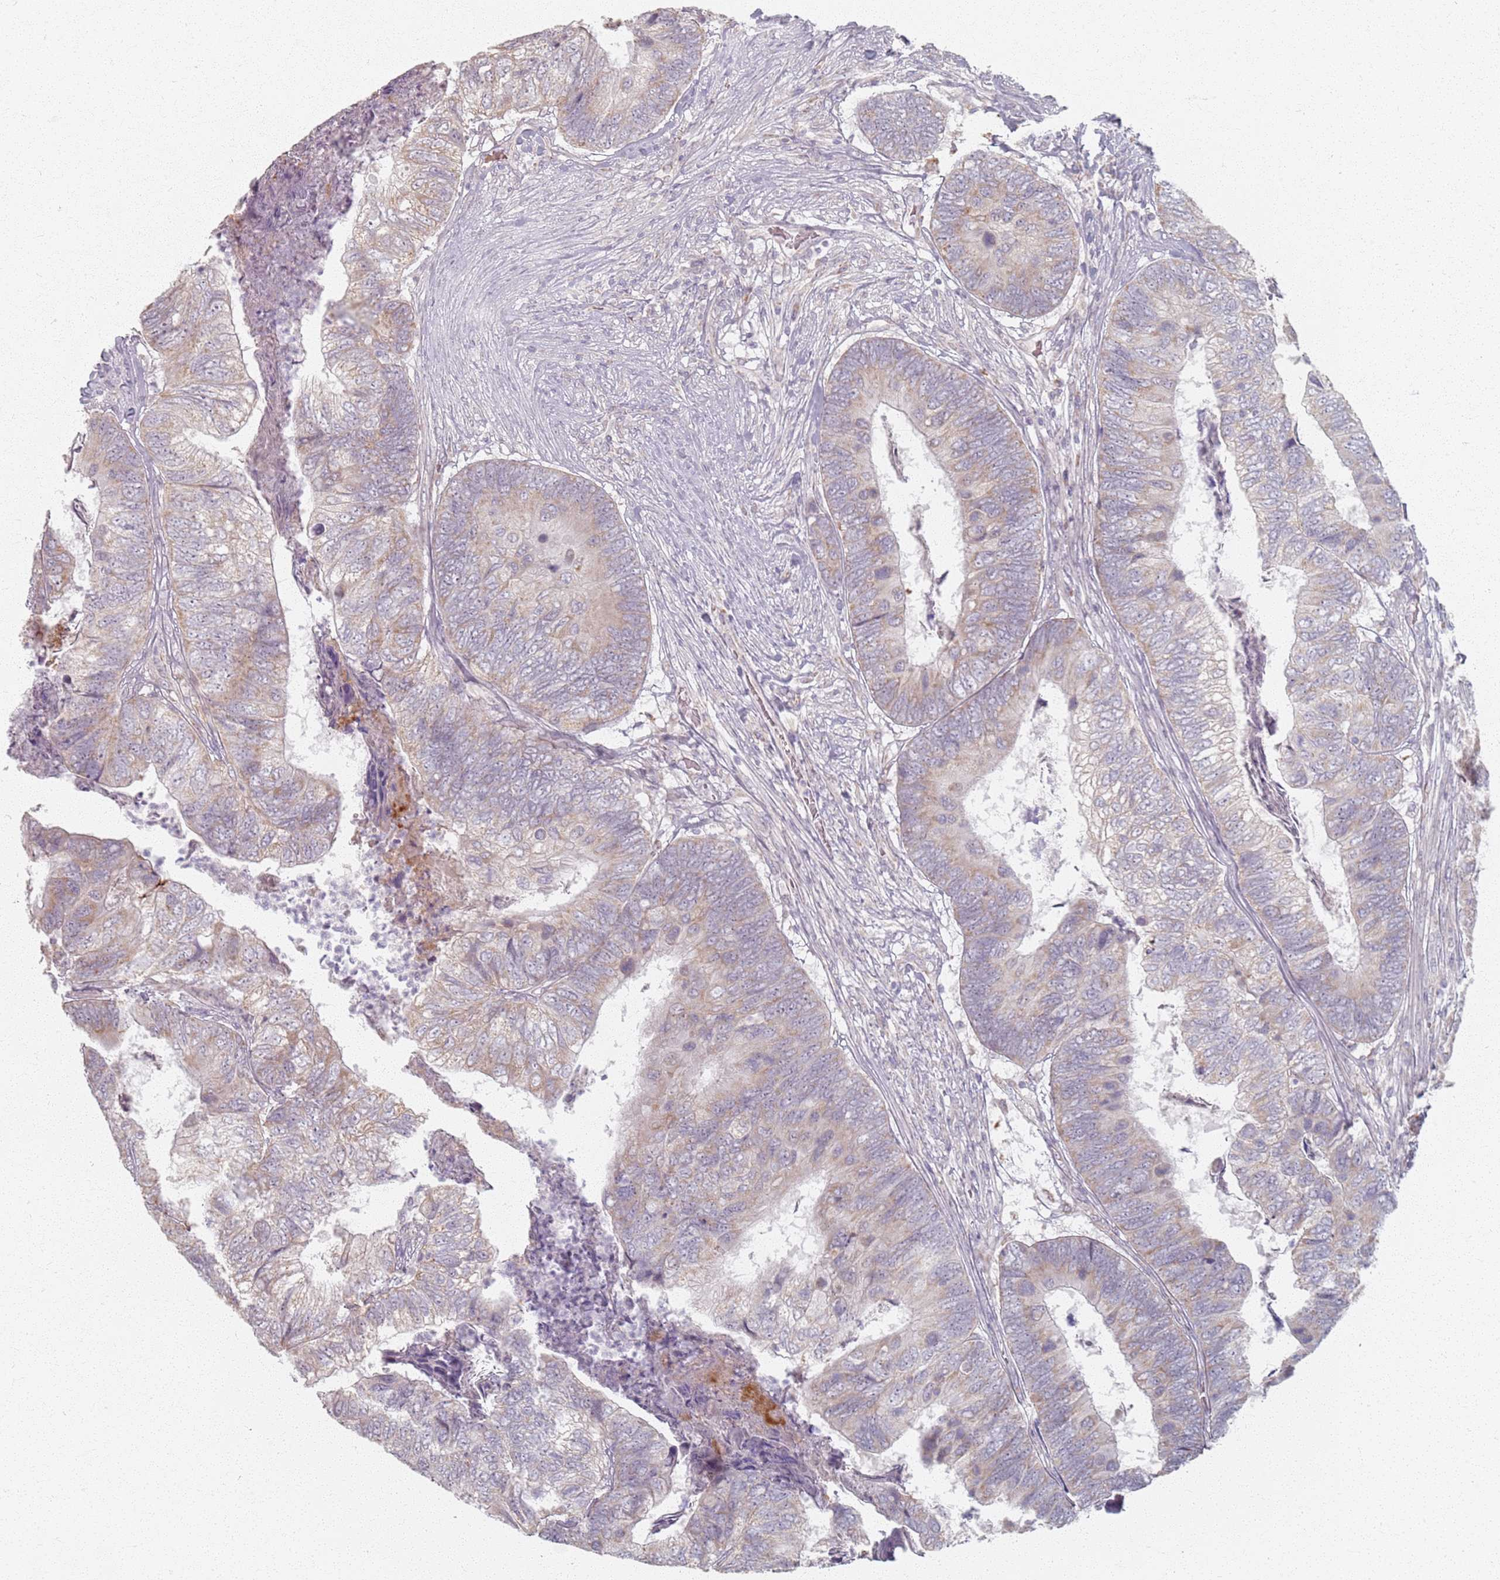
{"staining": {"intensity": "weak", "quantity": "25%-75%", "location": "cytoplasmic/membranous"}, "tissue": "colorectal cancer", "cell_type": "Tumor cells", "image_type": "cancer", "snomed": [{"axis": "morphology", "description": "Adenocarcinoma, NOS"}, {"axis": "topography", "description": "Colon"}], "caption": "There is low levels of weak cytoplasmic/membranous expression in tumor cells of colorectal cancer (adenocarcinoma), as demonstrated by immunohistochemical staining (brown color).", "gene": "PKD2L2", "patient": {"sex": "female", "age": 67}}